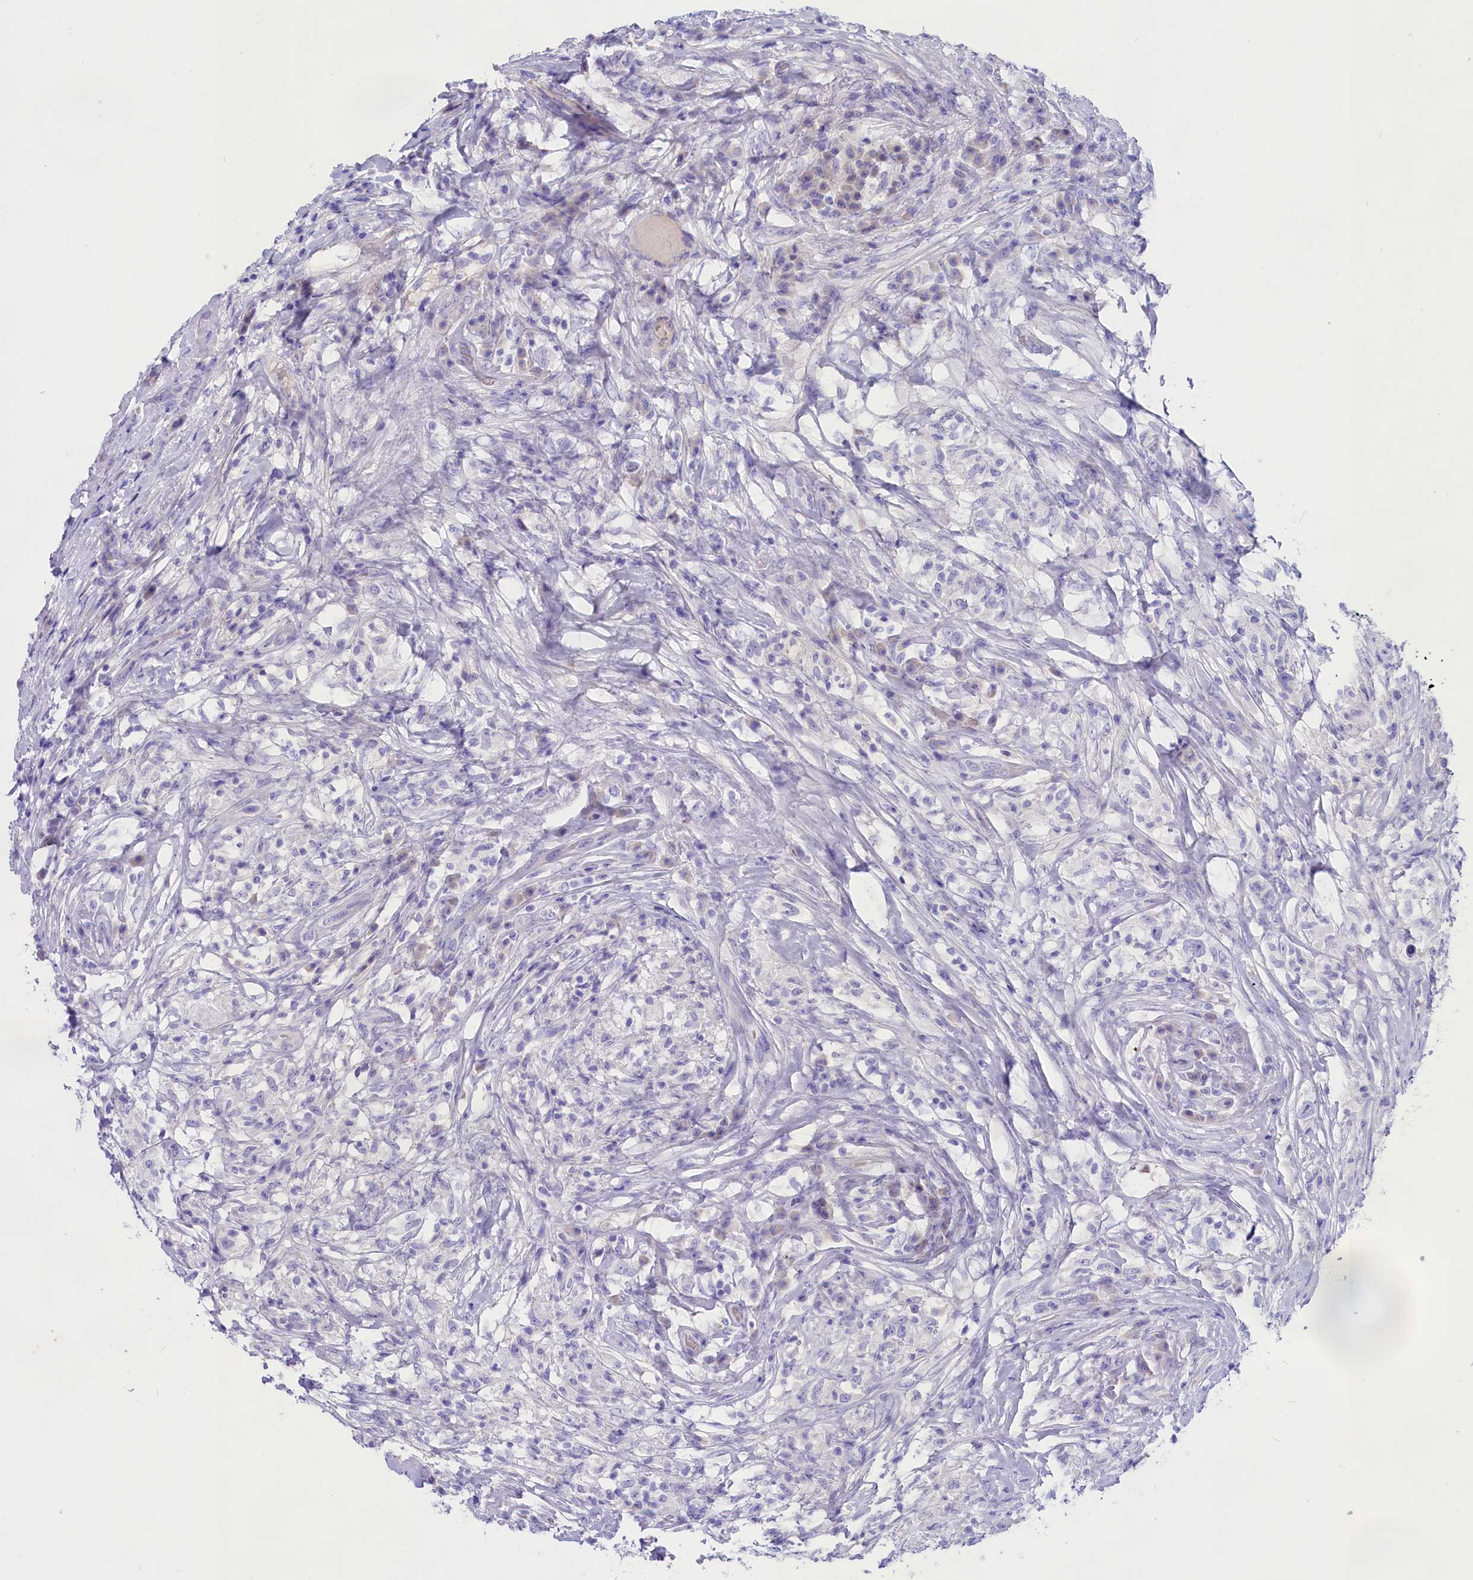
{"staining": {"intensity": "negative", "quantity": "none", "location": "none"}, "tissue": "testis cancer", "cell_type": "Tumor cells", "image_type": "cancer", "snomed": [{"axis": "morphology", "description": "Seminoma, NOS"}, {"axis": "topography", "description": "Testis"}], "caption": "Tumor cells show no significant staining in testis cancer.", "gene": "SULT2A1", "patient": {"sex": "male", "age": 49}}